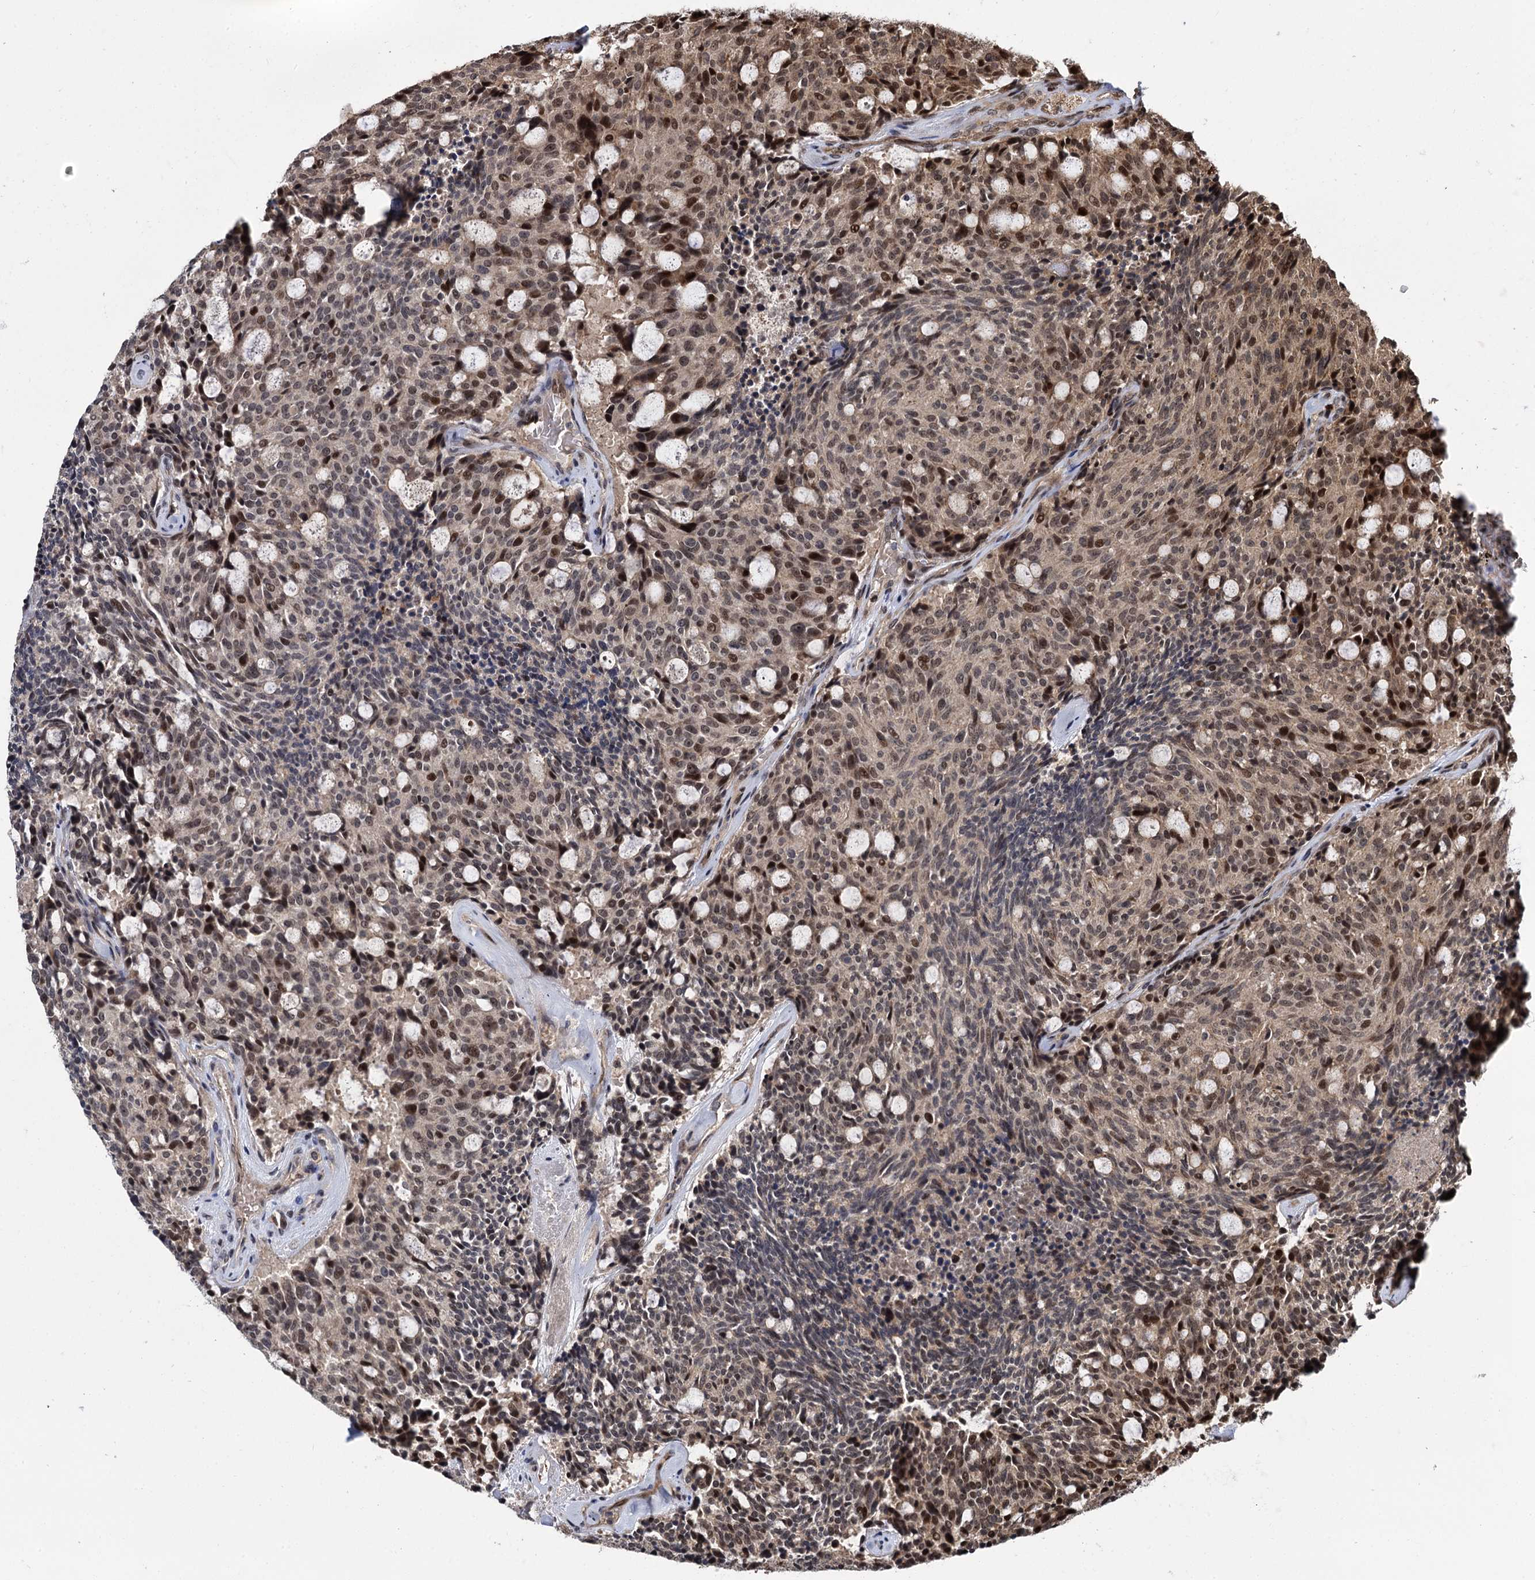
{"staining": {"intensity": "moderate", "quantity": "25%-75%", "location": "cytoplasmic/membranous,nuclear"}, "tissue": "carcinoid", "cell_type": "Tumor cells", "image_type": "cancer", "snomed": [{"axis": "morphology", "description": "Carcinoid, malignant, NOS"}, {"axis": "topography", "description": "Pancreas"}], "caption": "Tumor cells display medium levels of moderate cytoplasmic/membranous and nuclear positivity in approximately 25%-75% of cells in human carcinoid. (DAB (3,3'-diaminobenzidine) IHC, brown staining for protein, blue staining for nuclei).", "gene": "CEP192", "patient": {"sex": "female", "age": 54}}